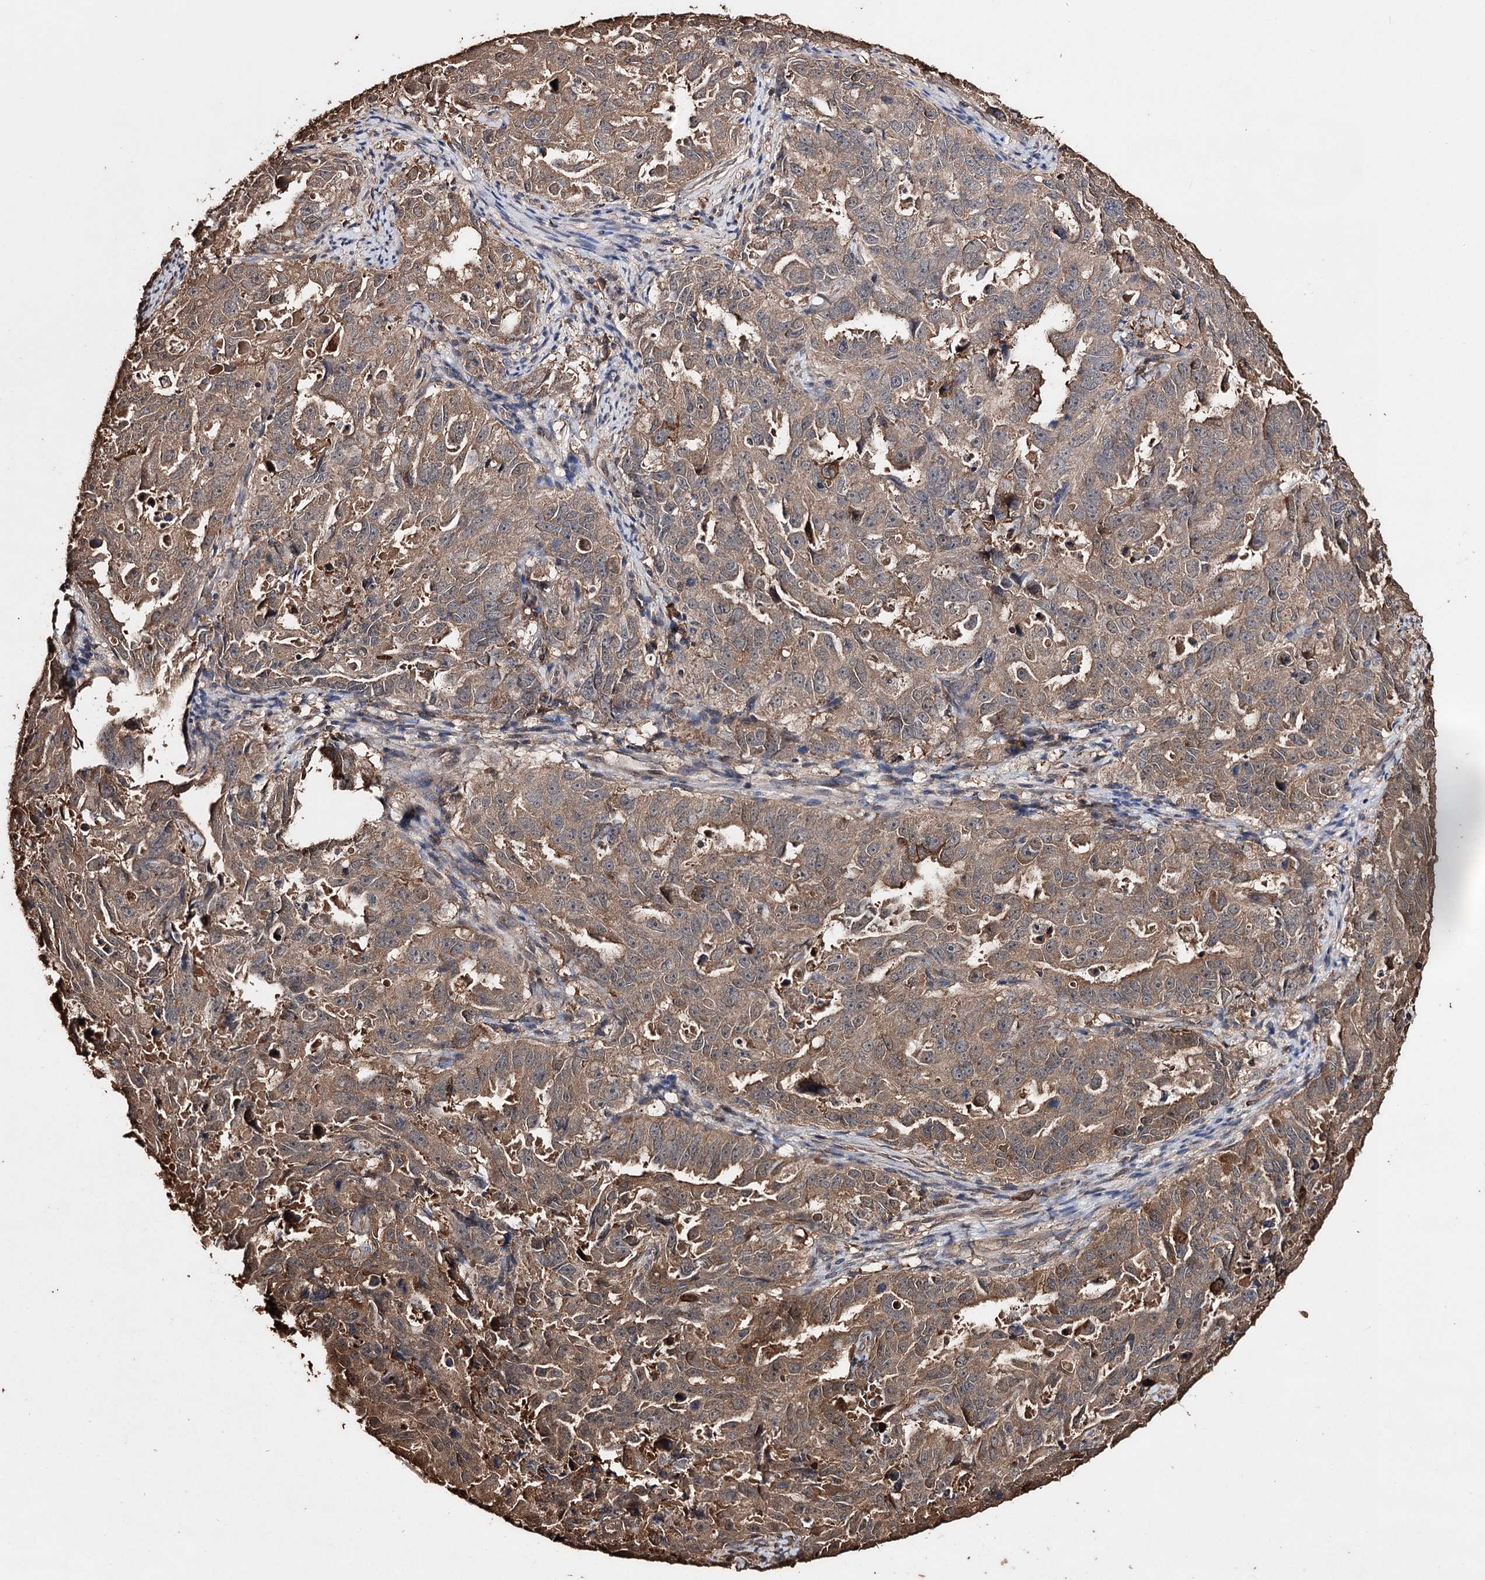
{"staining": {"intensity": "moderate", "quantity": ">75%", "location": "cytoplasmic/membranous"}, "tissue": "endometrial cancer", "cell_type": "Tumor cells", "image_type": "cancer", "snomed": [{"axis": "morphology", "description": "Adenocarcinoma, NOS"}, {"axis": "topography", "description": "Endometrium"}], "caption": "Immunohistochemistry (IHC) (DAB (3,3'-diaminobenzidine)) staining of endometrial adenocarcinoma shows moderate cytoplasmic/membranous protein staining in about >75% of tumor cells.", "gene": "ZNF662", "patient": {"sex": "female", "age": 65}}